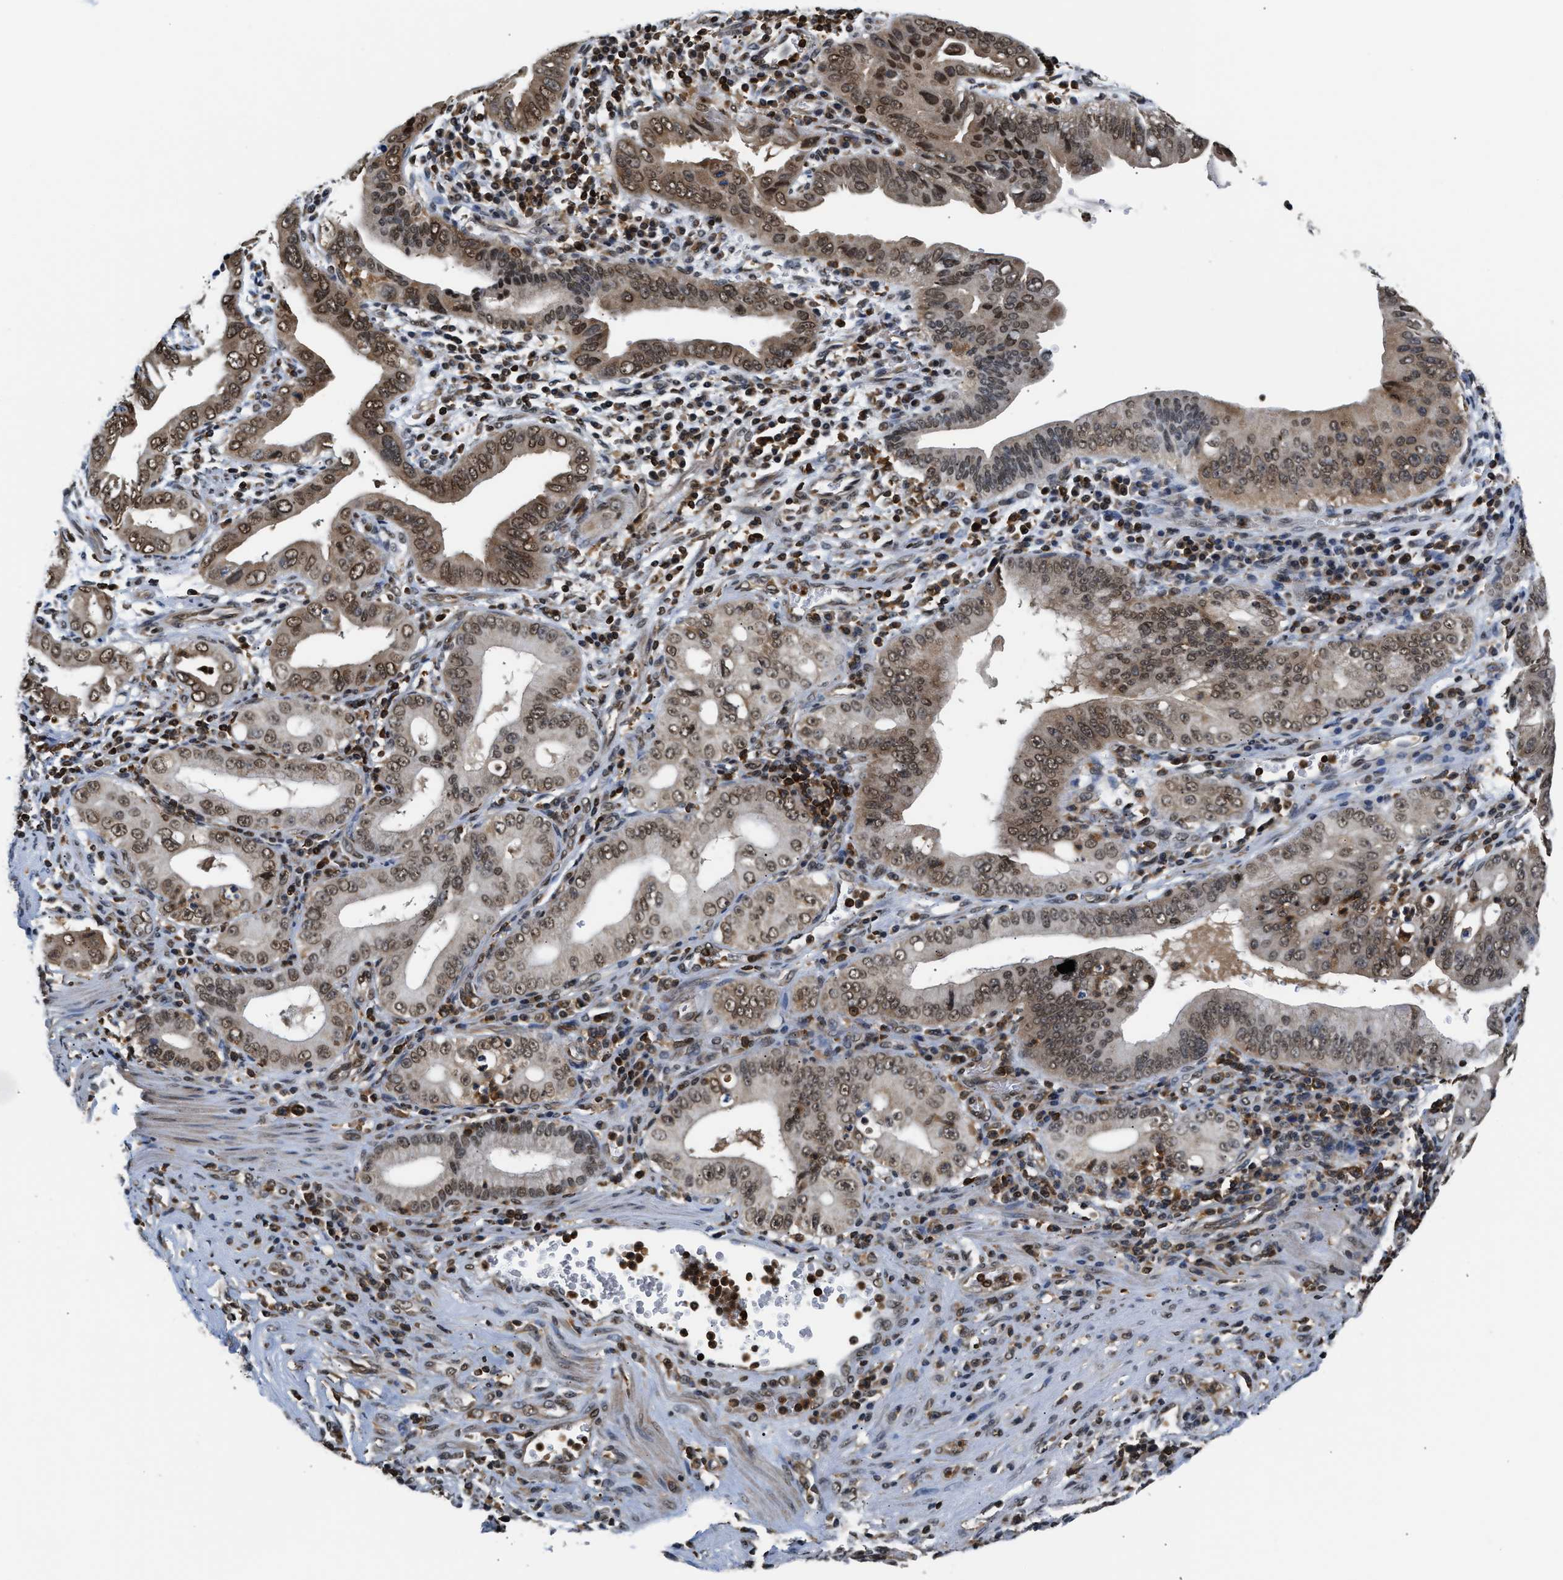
{"staining": {"intensity": "moderate", "quantity": ">75%", "location": "cytoplasmic/membranous,nuclear"}, "tissue": "pancreatic cancer", "cell_type": "Tumor cells", "image_type": "cancer", "snomed": [{"axis": "morphology", "description": "Normal tissue, NOS"}, {"axis": "topography", "description": "Lymph node"}], "caption": "DAB (3,3'-diaminobenzidine) immunohistochemical staining of pancreatic cancer shows moderate cytoplasmic/membranous and nuclear protein expression in about >75% of tumor cells. The protein is shown in brown color, while the nuclei are stained blue.", "gene": "STK10", "patient": {"sex": "male", "age": 50}}